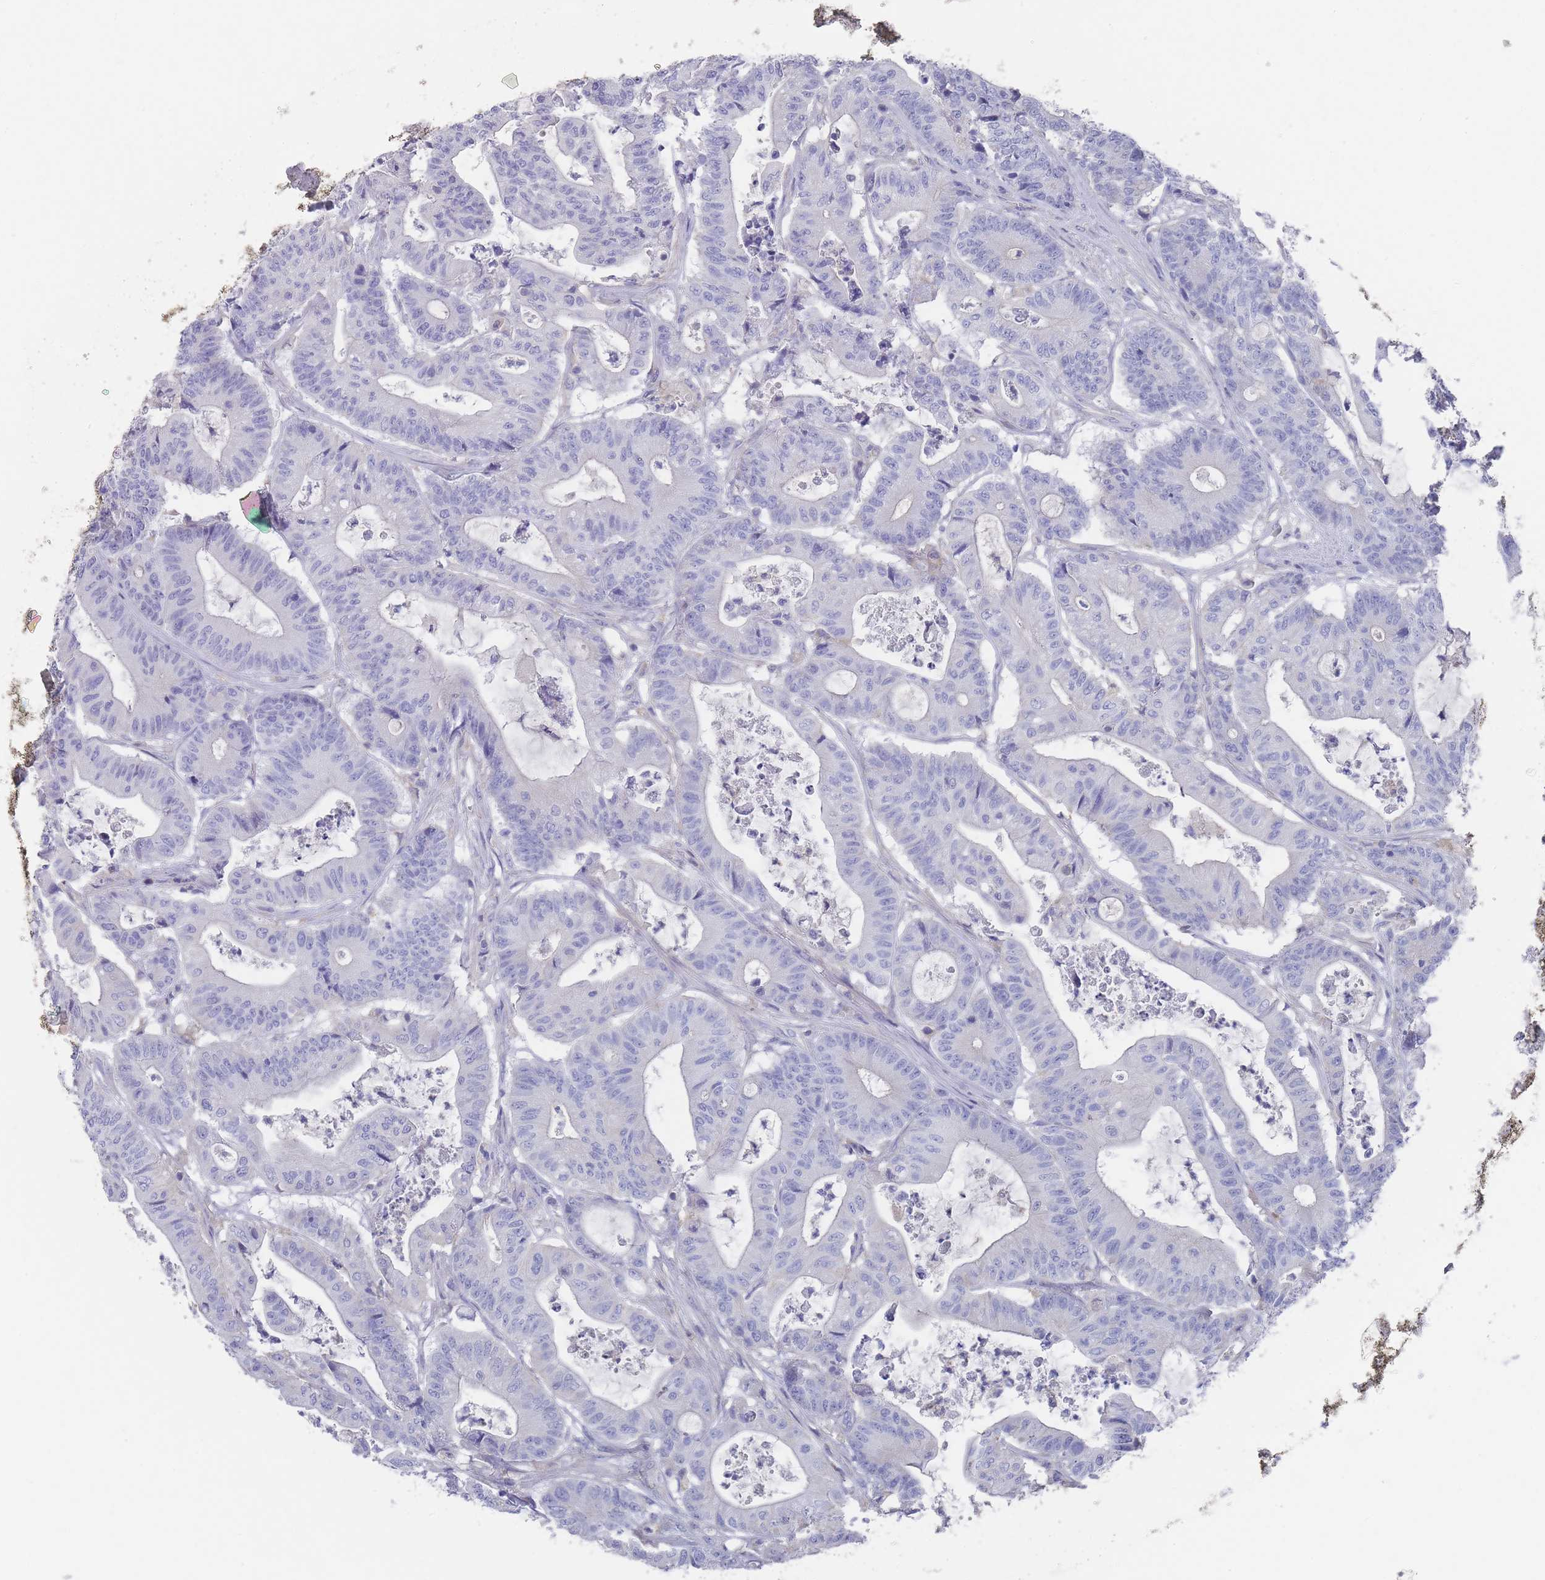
{"staining": {"intensity": "negative", "quantity": "none", "location": "none"}, "tissue": "colorectal cancer", "cell_type": "Tumor cells", "image_type": "cancer", "snomed": [{"axis": "morphology", "description": "Adenocarcinoma, NOS"}, {"axis": "topography", "description": "Colon"}], "caption": "Immunohistochemical staining of adenocarcinoma (colorectal) demonstrates no significant staining in tumor cells. Brightfield microscopy of IHC stained with DAB (3,3'-diaminobenzidine) (brown) and hematoxylin (blue), captured at high magnification.", "gene": "SCCPDH", "patient": {"sex": "female", "age": 84}}